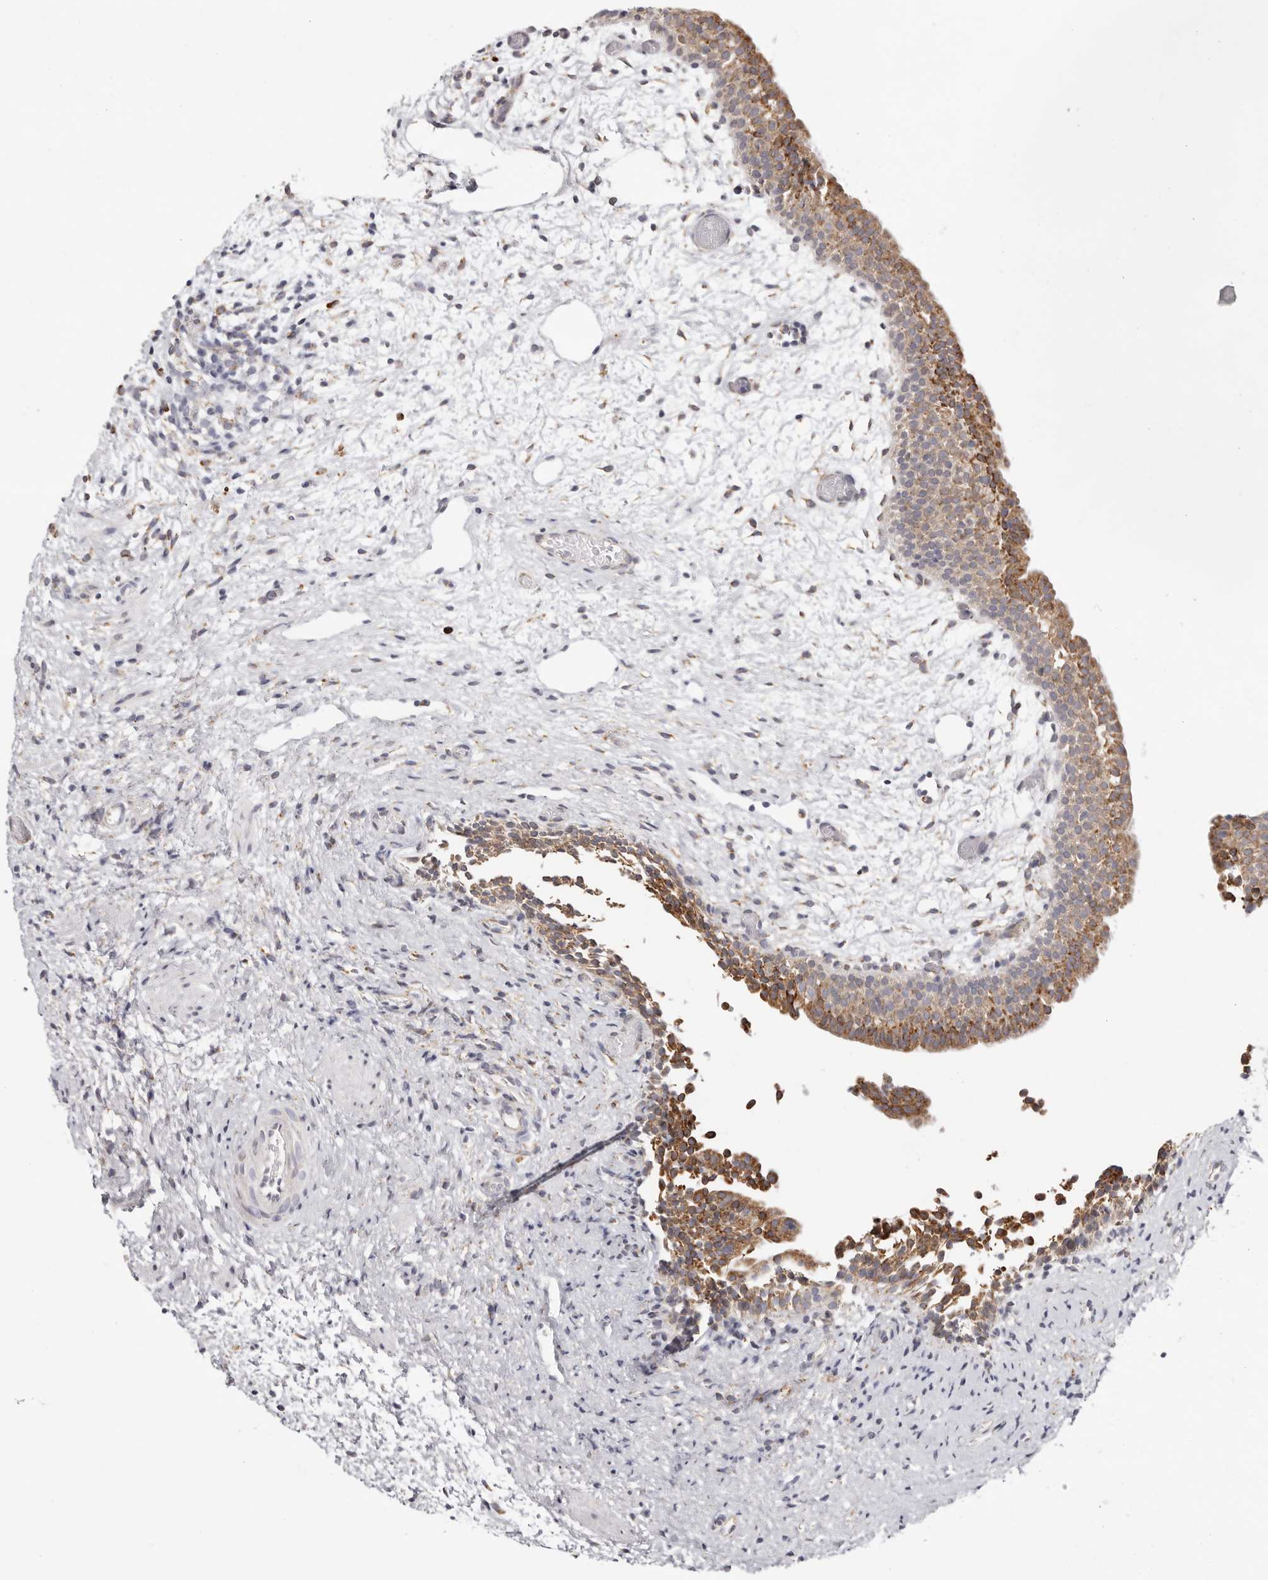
{"staining": {"intensity": "strong", "quantity": "25%-75%", "location": "cytoplasmic/membranous"}, "tissue": "urinary bladder", "cell_type": "Urothelial cells", "image_type": "normal", "snomed": [{"axis": "morphology", "description": "Normal tissue, NOS"}, {"axis": "topography", "description": "Urinary bladder"}], "caption": "Brown immunohistochemical staining in unremarkable urinary bladder reveals strong cytoplasmic/membranous staining in approximately 25%-75% of urothelial cells. Using DAB (3,3'-diaminobenzidine) (brown) and hematoxylin (blue) stains, captured at high magnification using brightfield microscopy.", "gene": "IL32", "patient": {"sex": "male", "age": 1}}